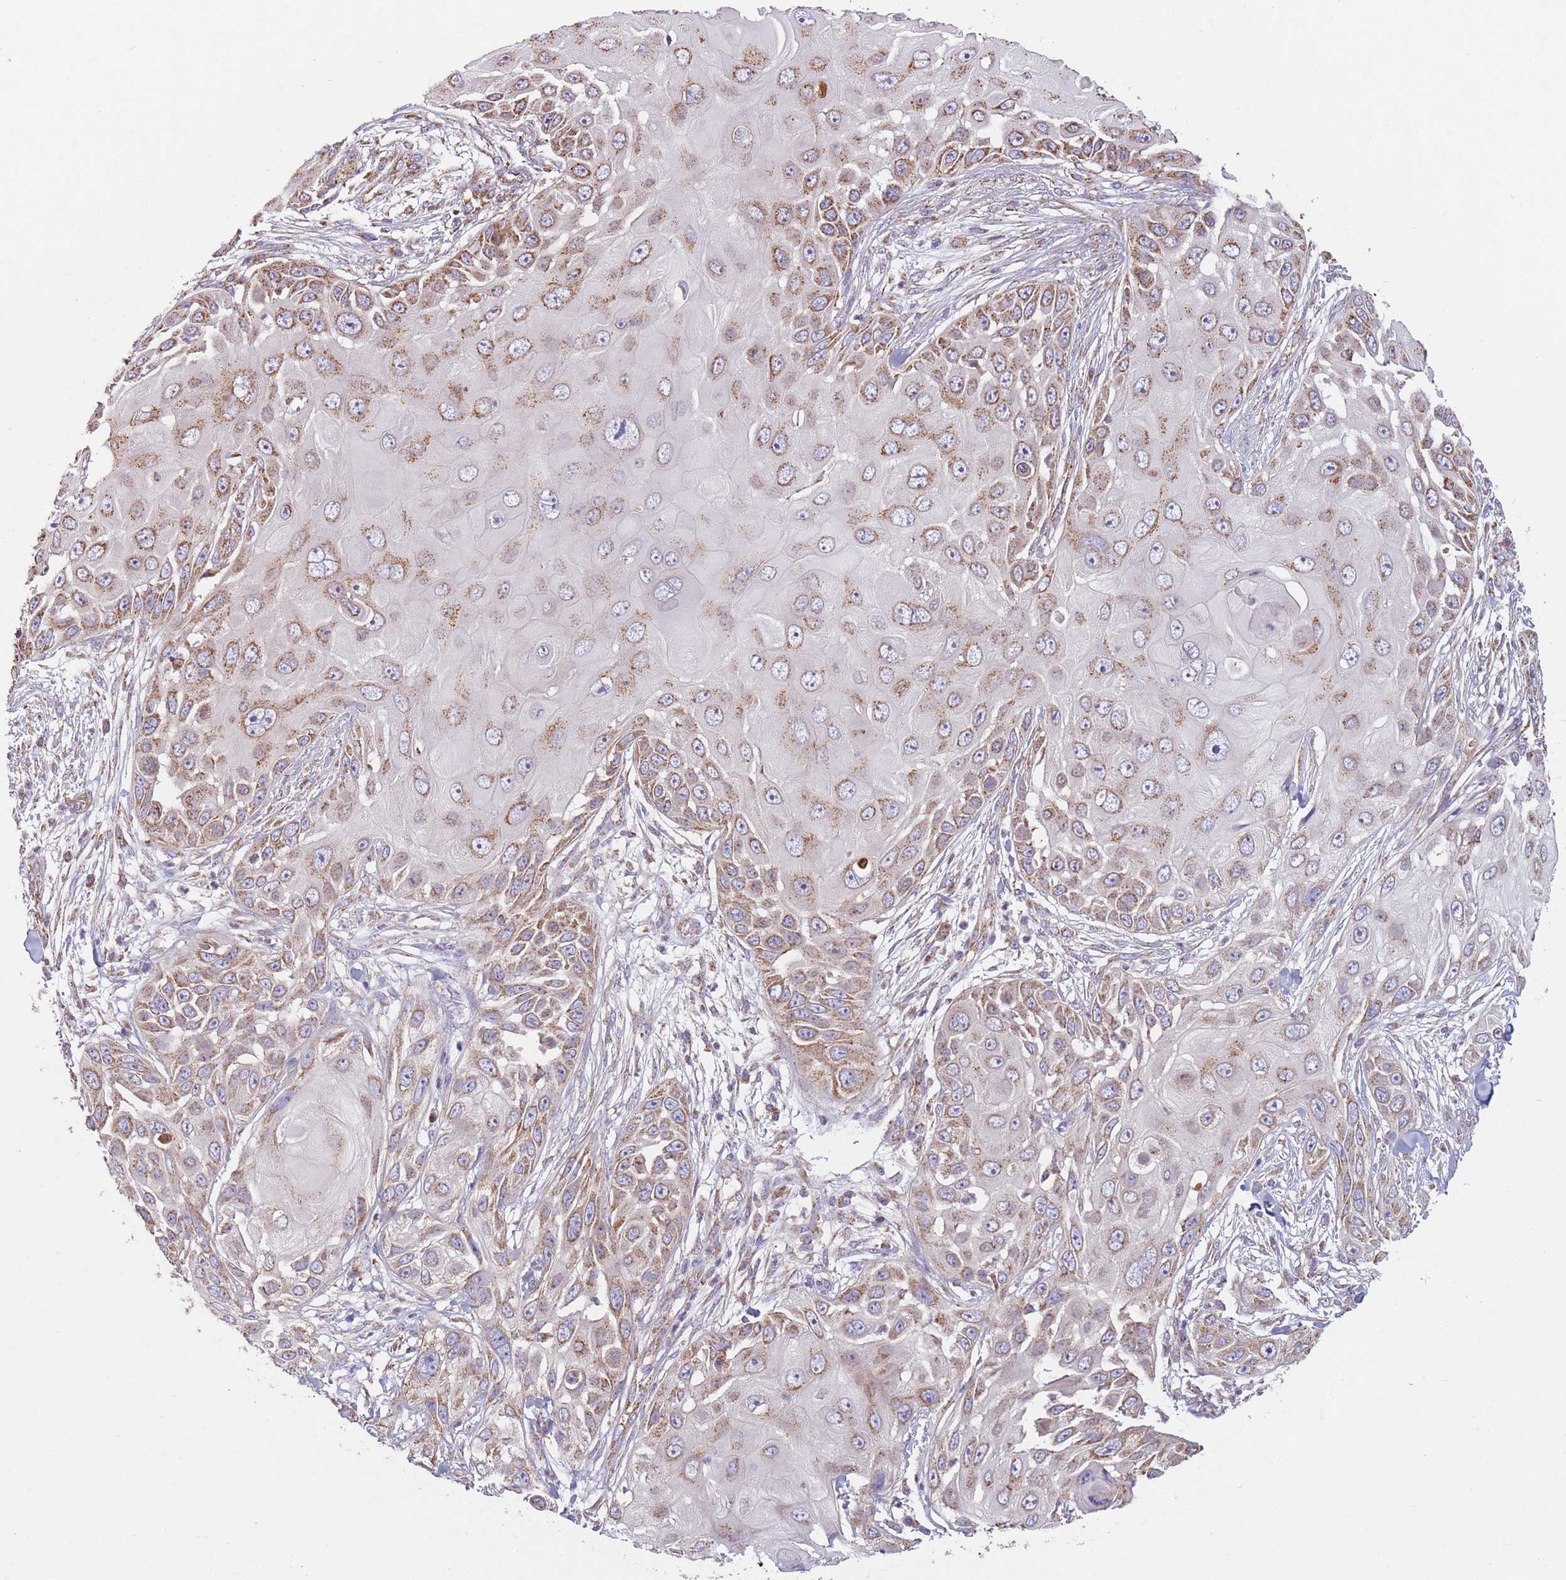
{"staining": {"intensity": "moderate", "quantity": ">75%", "location": "cytoplasmic/membranous"}, "tissue": "skin cancer", "cell_type": "Tumor cells", "image_type": "cancer", "snomed": [{"axis": "morphology", "description": "Squamous cell carcinoma, NOS"}, {"axis": "topography", "description": "Skin"}], "caption": "Moderate cytoplasmic/membranous positivity for a protein is seen in approximately >75% of tumor cells of skin cancer using immunohistochemistry.", "gene": "KIF16B", "patient": {"sex": "female", "age": 44}}